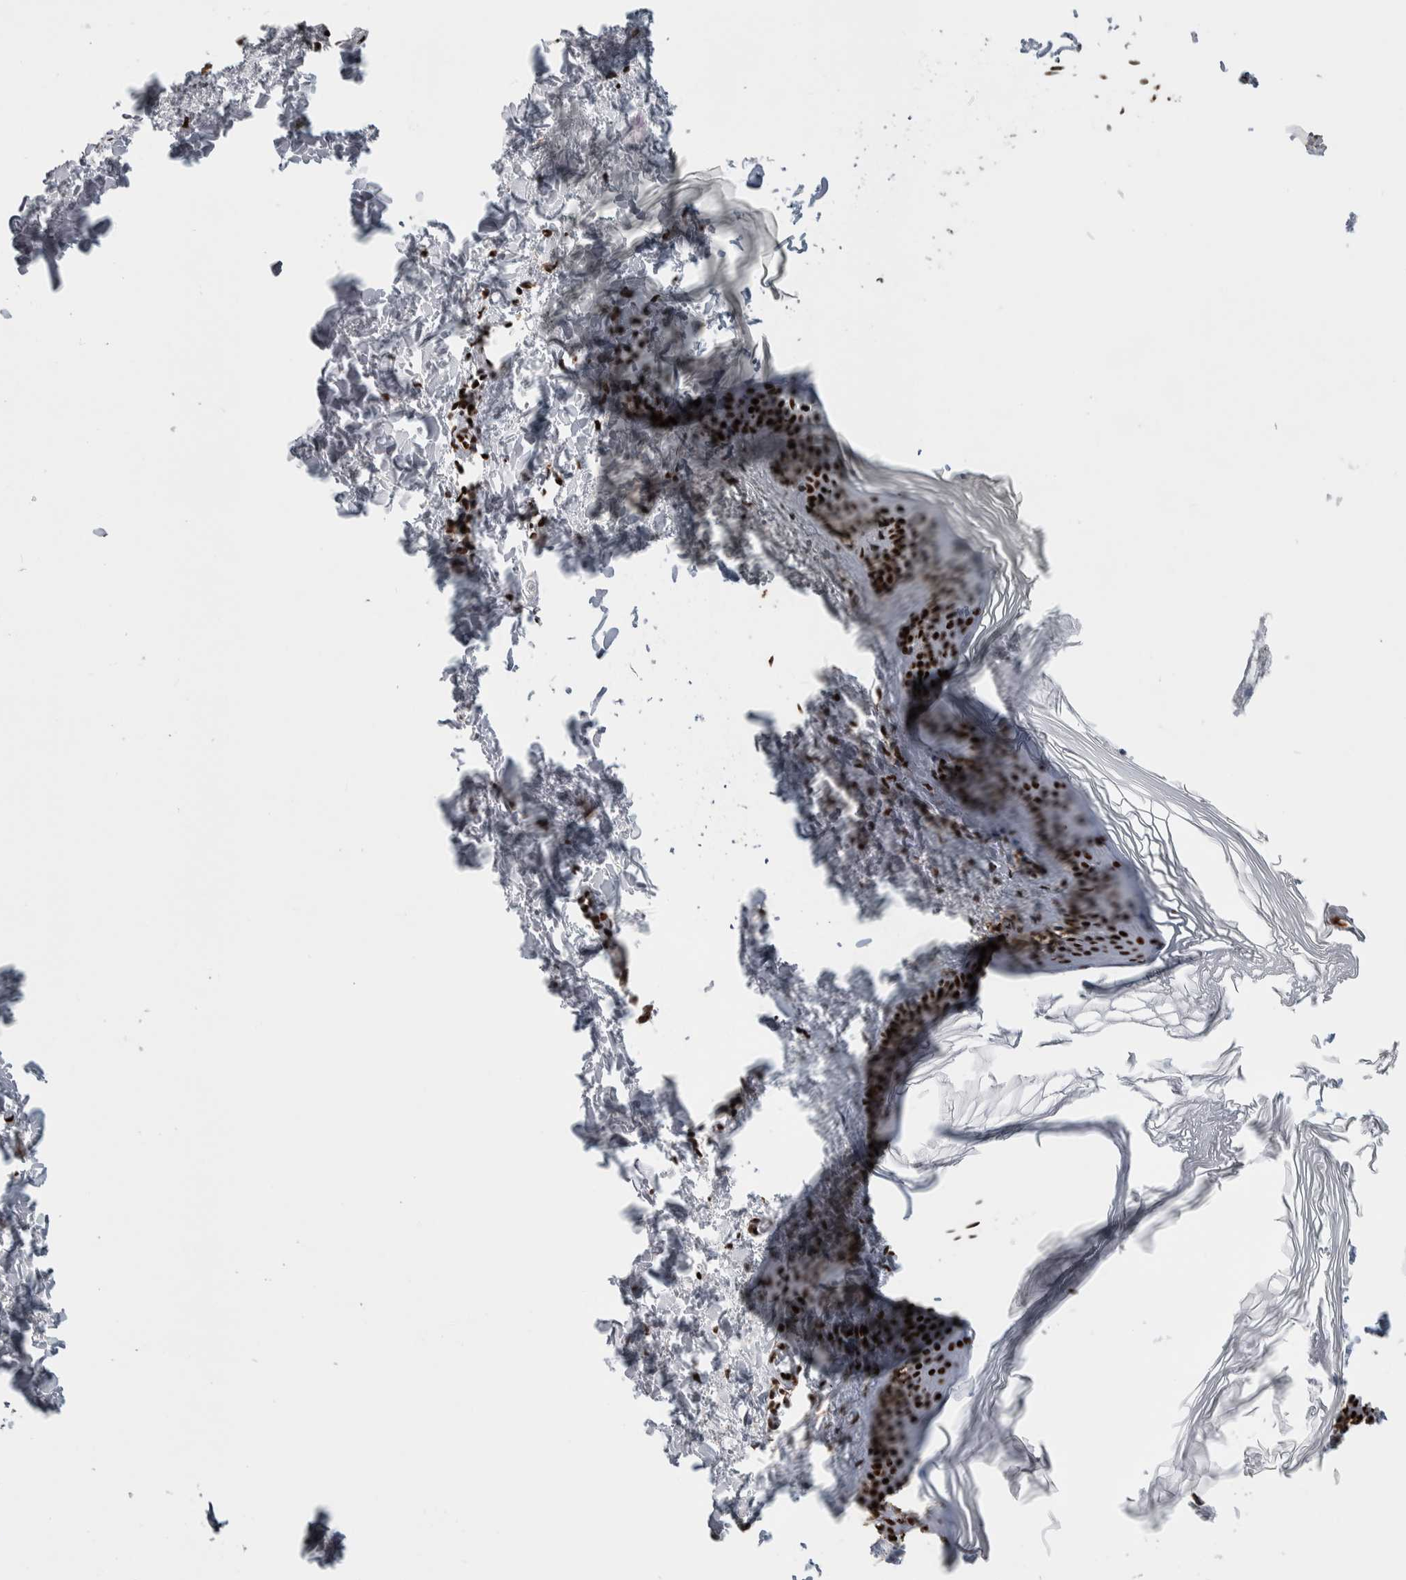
{"staining": {"intensity": "strong", "quantity": ">75%", "location": "nuclear"}, "tissue": "skin", "cell_type": "Fibroblasts", "image_type": "normal", "snomed": [{"axis": "morphology", "description": "Normal tissue, NOS"}, {"axis": "topography", "description": "Skin"}], "caption": "Immunohistochemistry (DAB (3,3'-diaminobenzidine)) staining of unremarkable skin reveals strong nuclear protein staining in about >75% of fibroblasts. (Stains: DAB (3,3'-diaminobenzidine) in brown, nuclei in blue, Microscopy: brightfield microscopy at high magnification).", "gene": "NCL", "patient": {"sex": "female", "age": 27}}